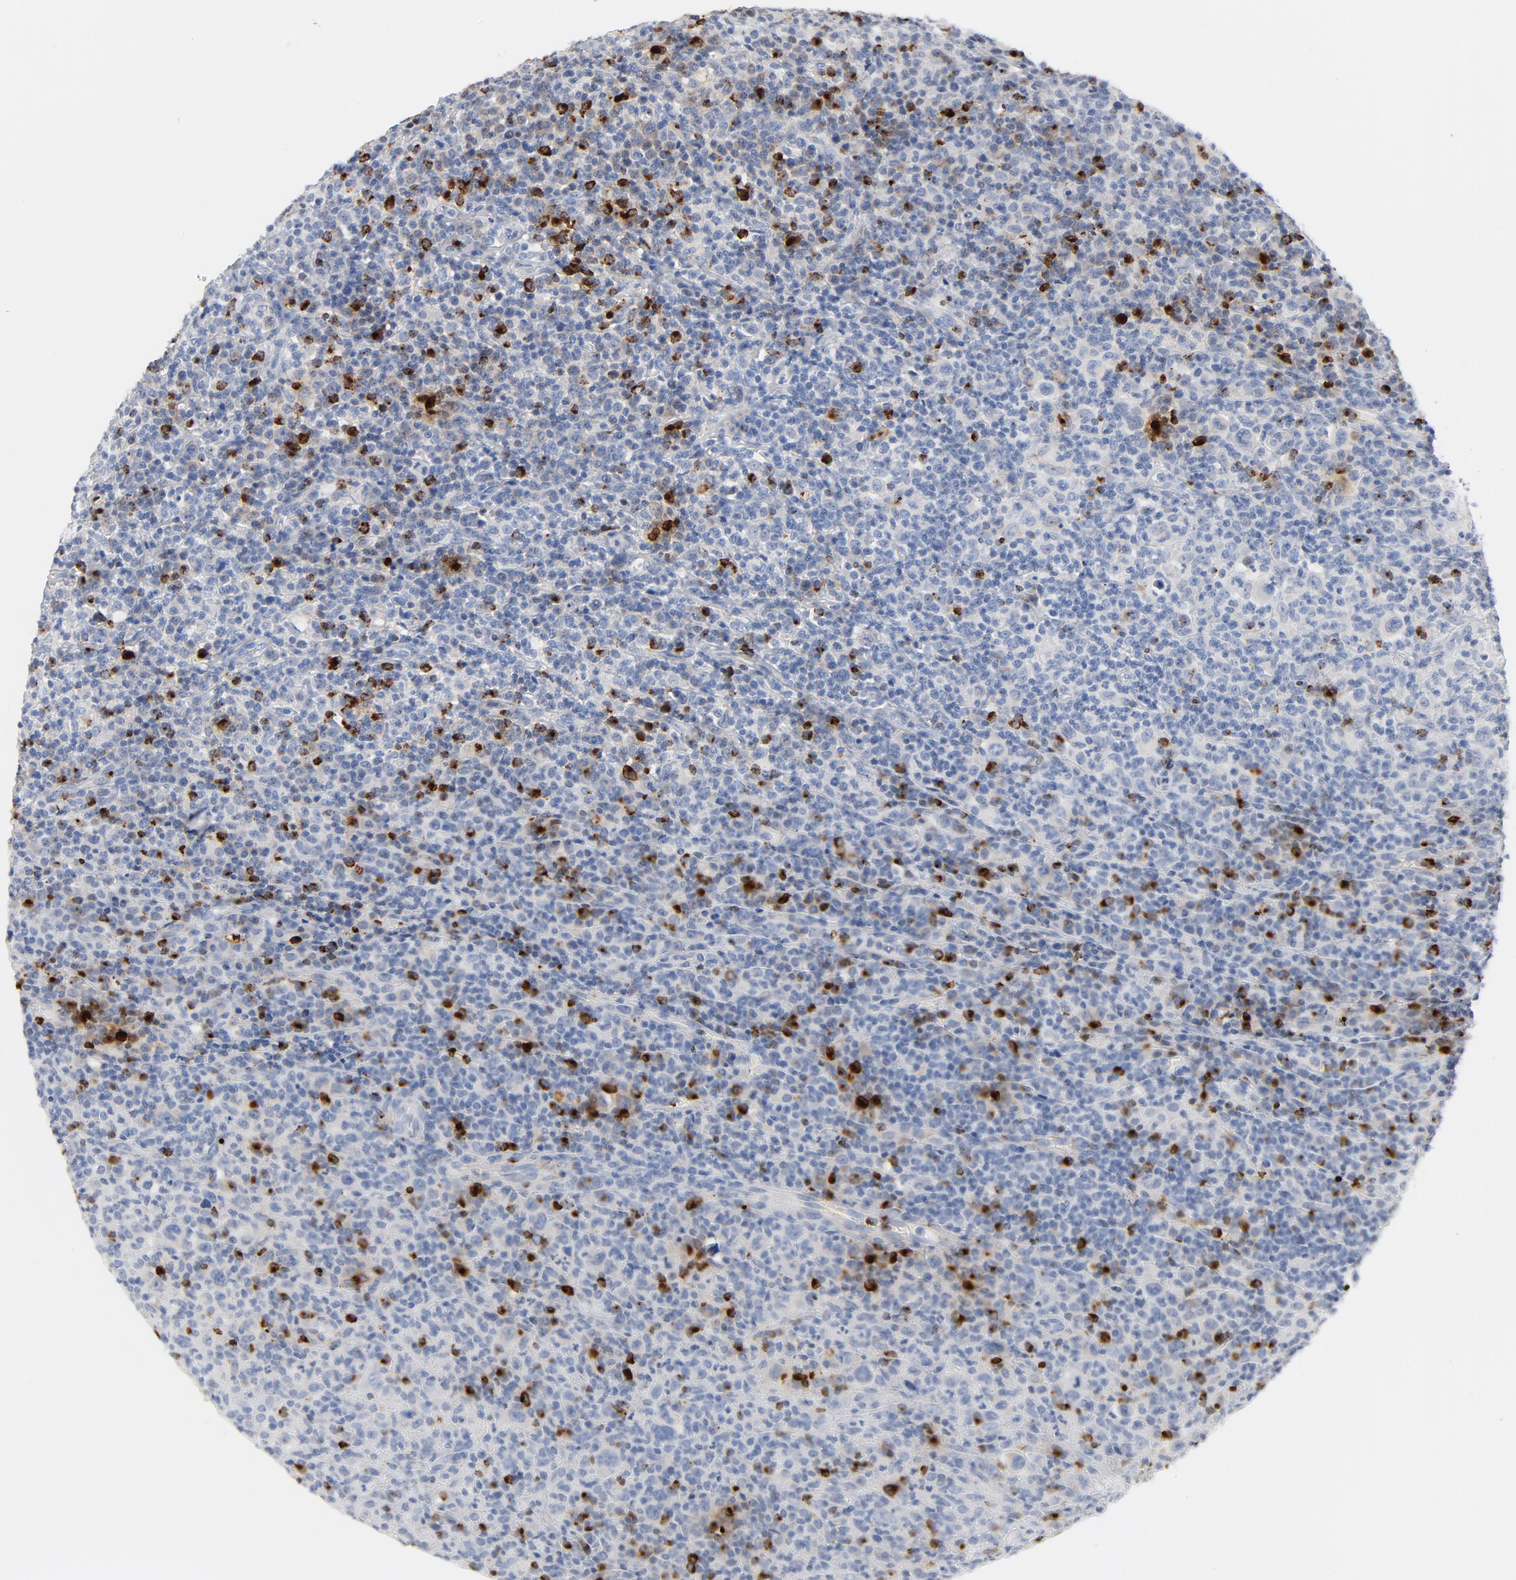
{"staining": {"intensity": "weak", "quantity": "<25%", "location": "cytoplasmic/membranous"}, "tissue": "lymphoma", "cell_type": "Tumor cells", "image_type": "cancer", "snomed": [{"axis": "morphology", "description": "Hodgkin's disease, NOS"}, {"axis": "topography", "description": "Lymph node"}], "caption": "A histopathology image of human Hodgkin's disease is negative for staining in tumor cells. (IHC, brightfield microscopy, high magnification).", "gene": "GZMB", "patient": {"sex": "female", "age": 25}}